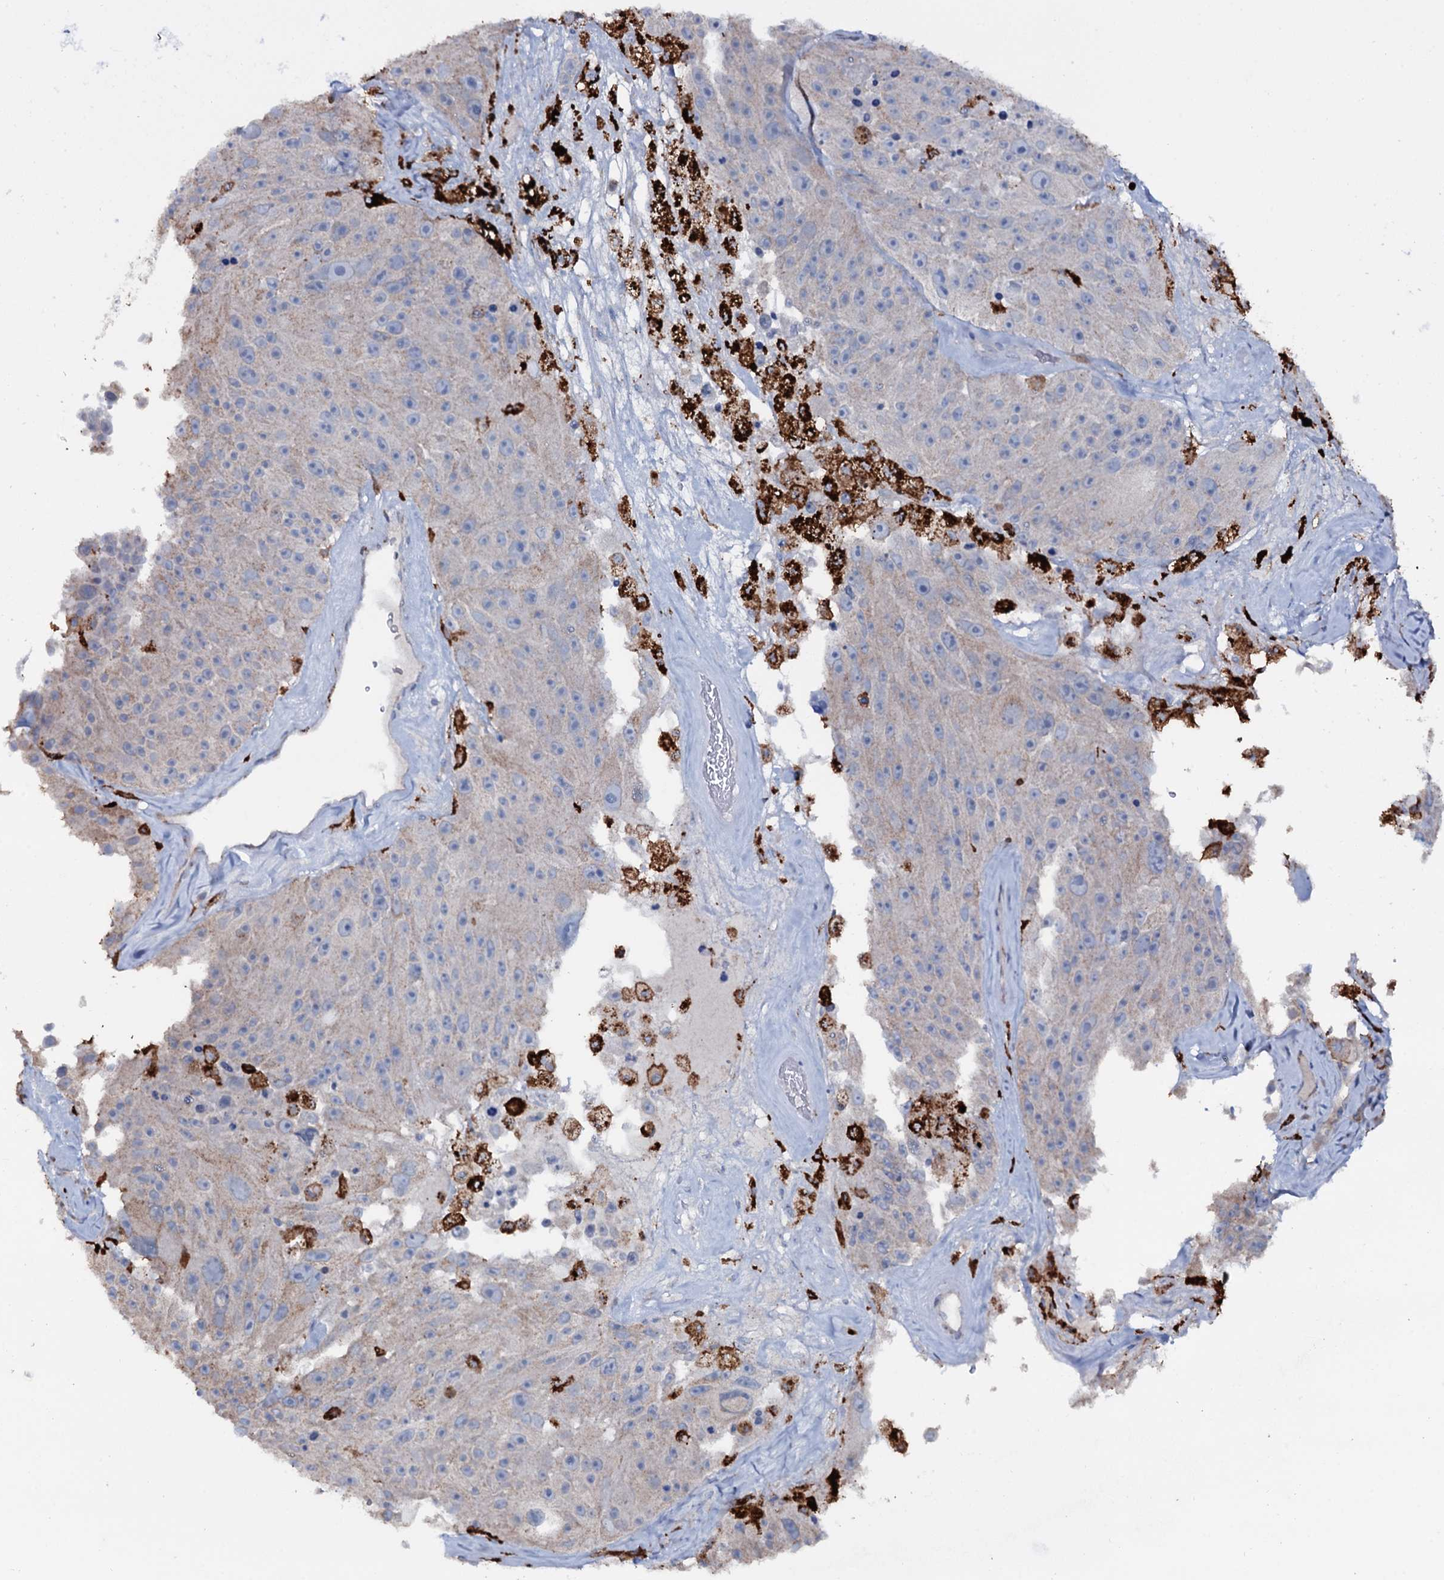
{"staining": {"intensity": "negative", "quantity": "none", "location": "none"}, "tissue": "melanoma", "cell_type": "Tumor cells", "image_type": "cancer", "snomed": [{"axis": "morphology", "description": "Malignant melanoma, Metastatic site"}, {"axis": "topography", "description": "Lymph node"}], "caption": "Protein analysis of malignant melanoma (metastatic site) displays no significant expression in tumor cells.", "gene": "OSBPL2", "patient": {"sex": "male", "age": 62}}